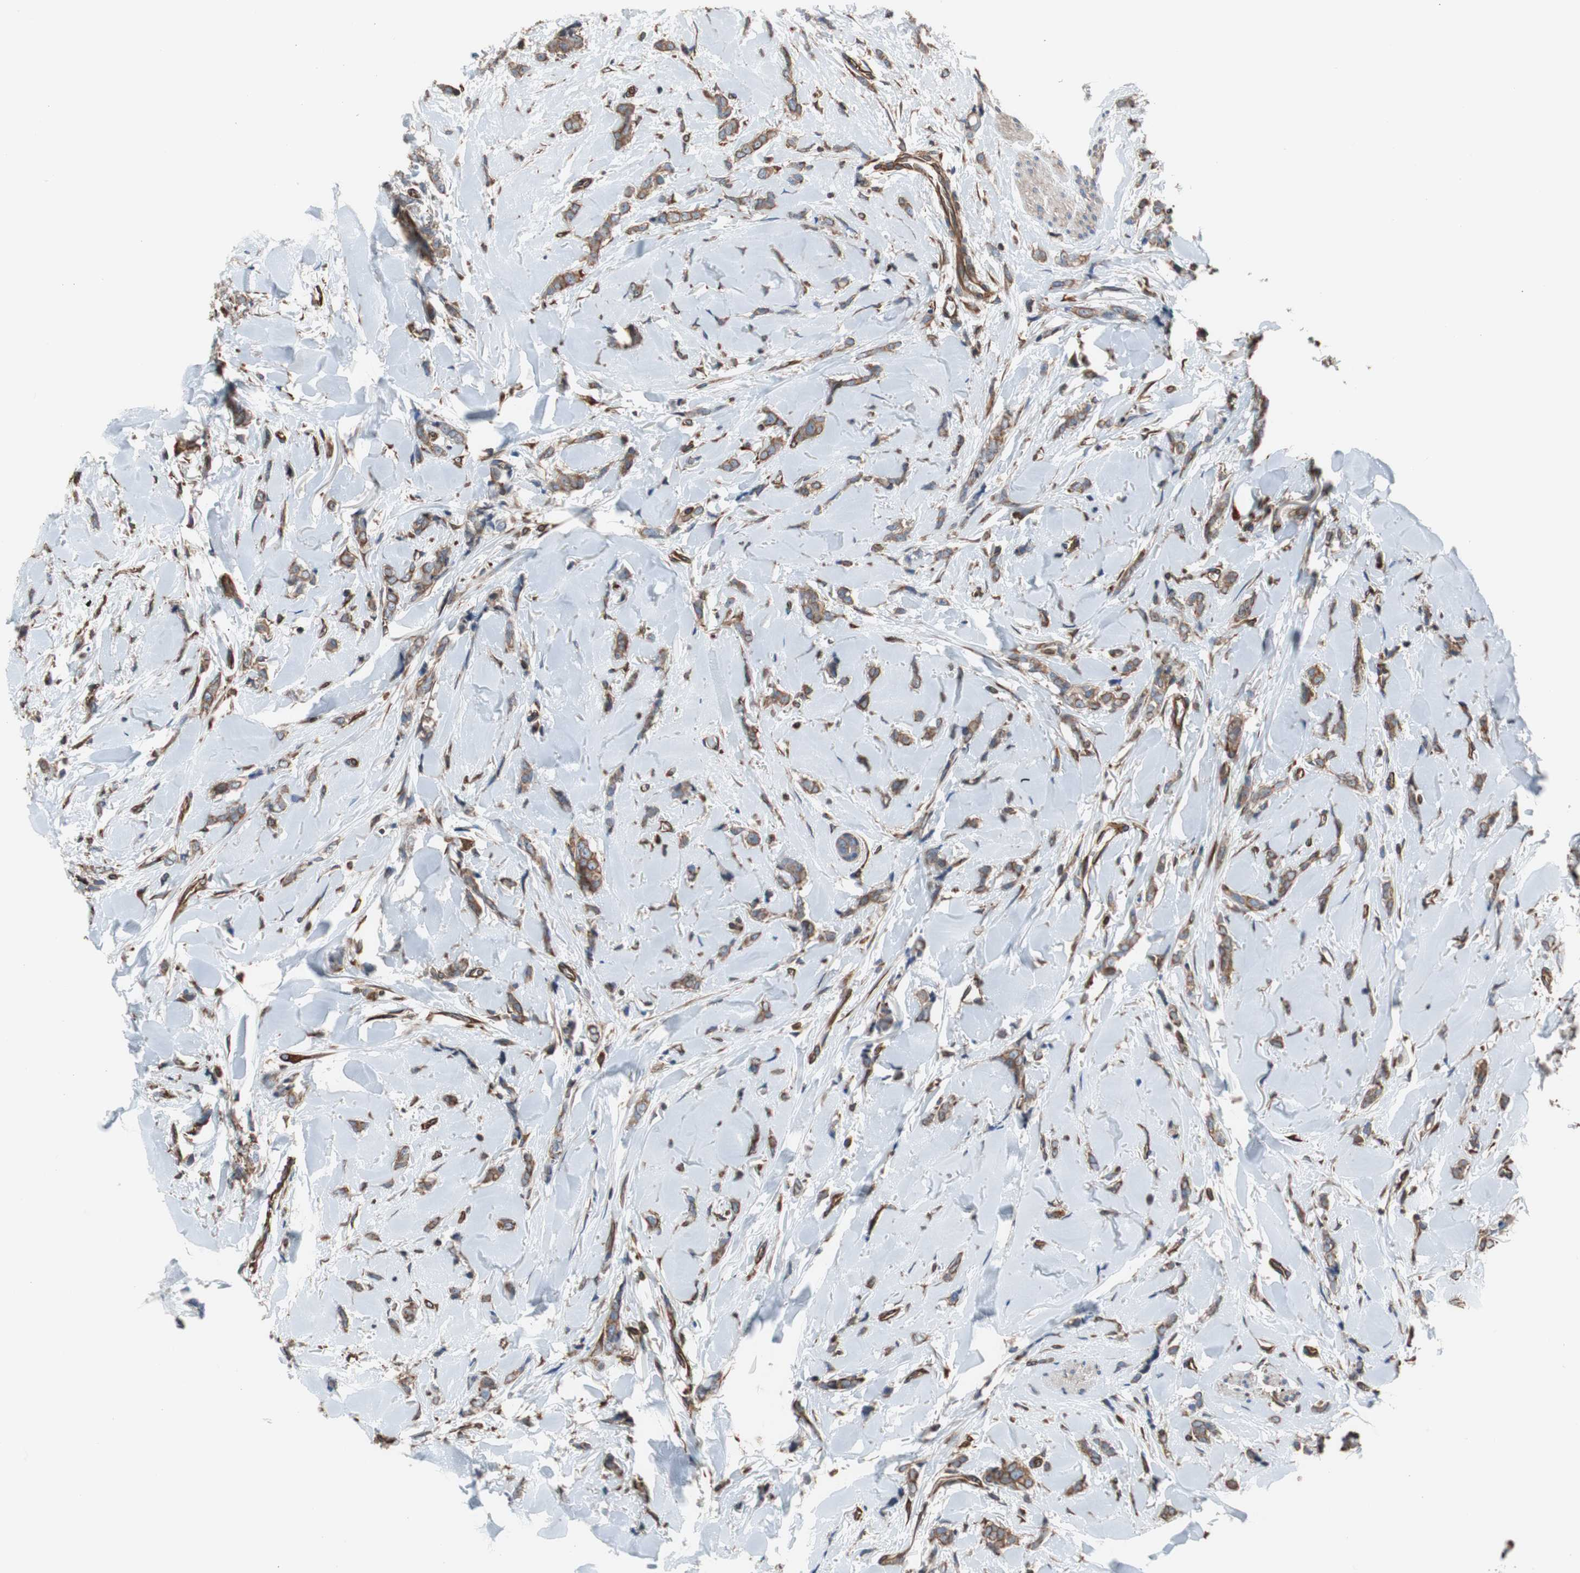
{"staining": {"intensity": "moderate", "quantity": ">75%", "location": "cytoplasmic/membranous"}, "tissue": "breast cancer", "cell_type": "Tumor cells", "image_type": "cancer", "snomed": [{"axis": "morphology", "description": "Lobular carcinoma"}, {"axis": "topography", "description": "Skin"}, {"axis": "topography", "description": "Breast"}], "caption": "High-power microscopy captured an IHC photomicrograph of lobular carcinoma (breast), revealing moderate cytoplasmic/membranous staining in about >75% of tumor cells. (Brightfield microscopy of DAB IHC at high magnification).", "gene": "KIF3B", "patient": {"sex": "female", "age": 46}}